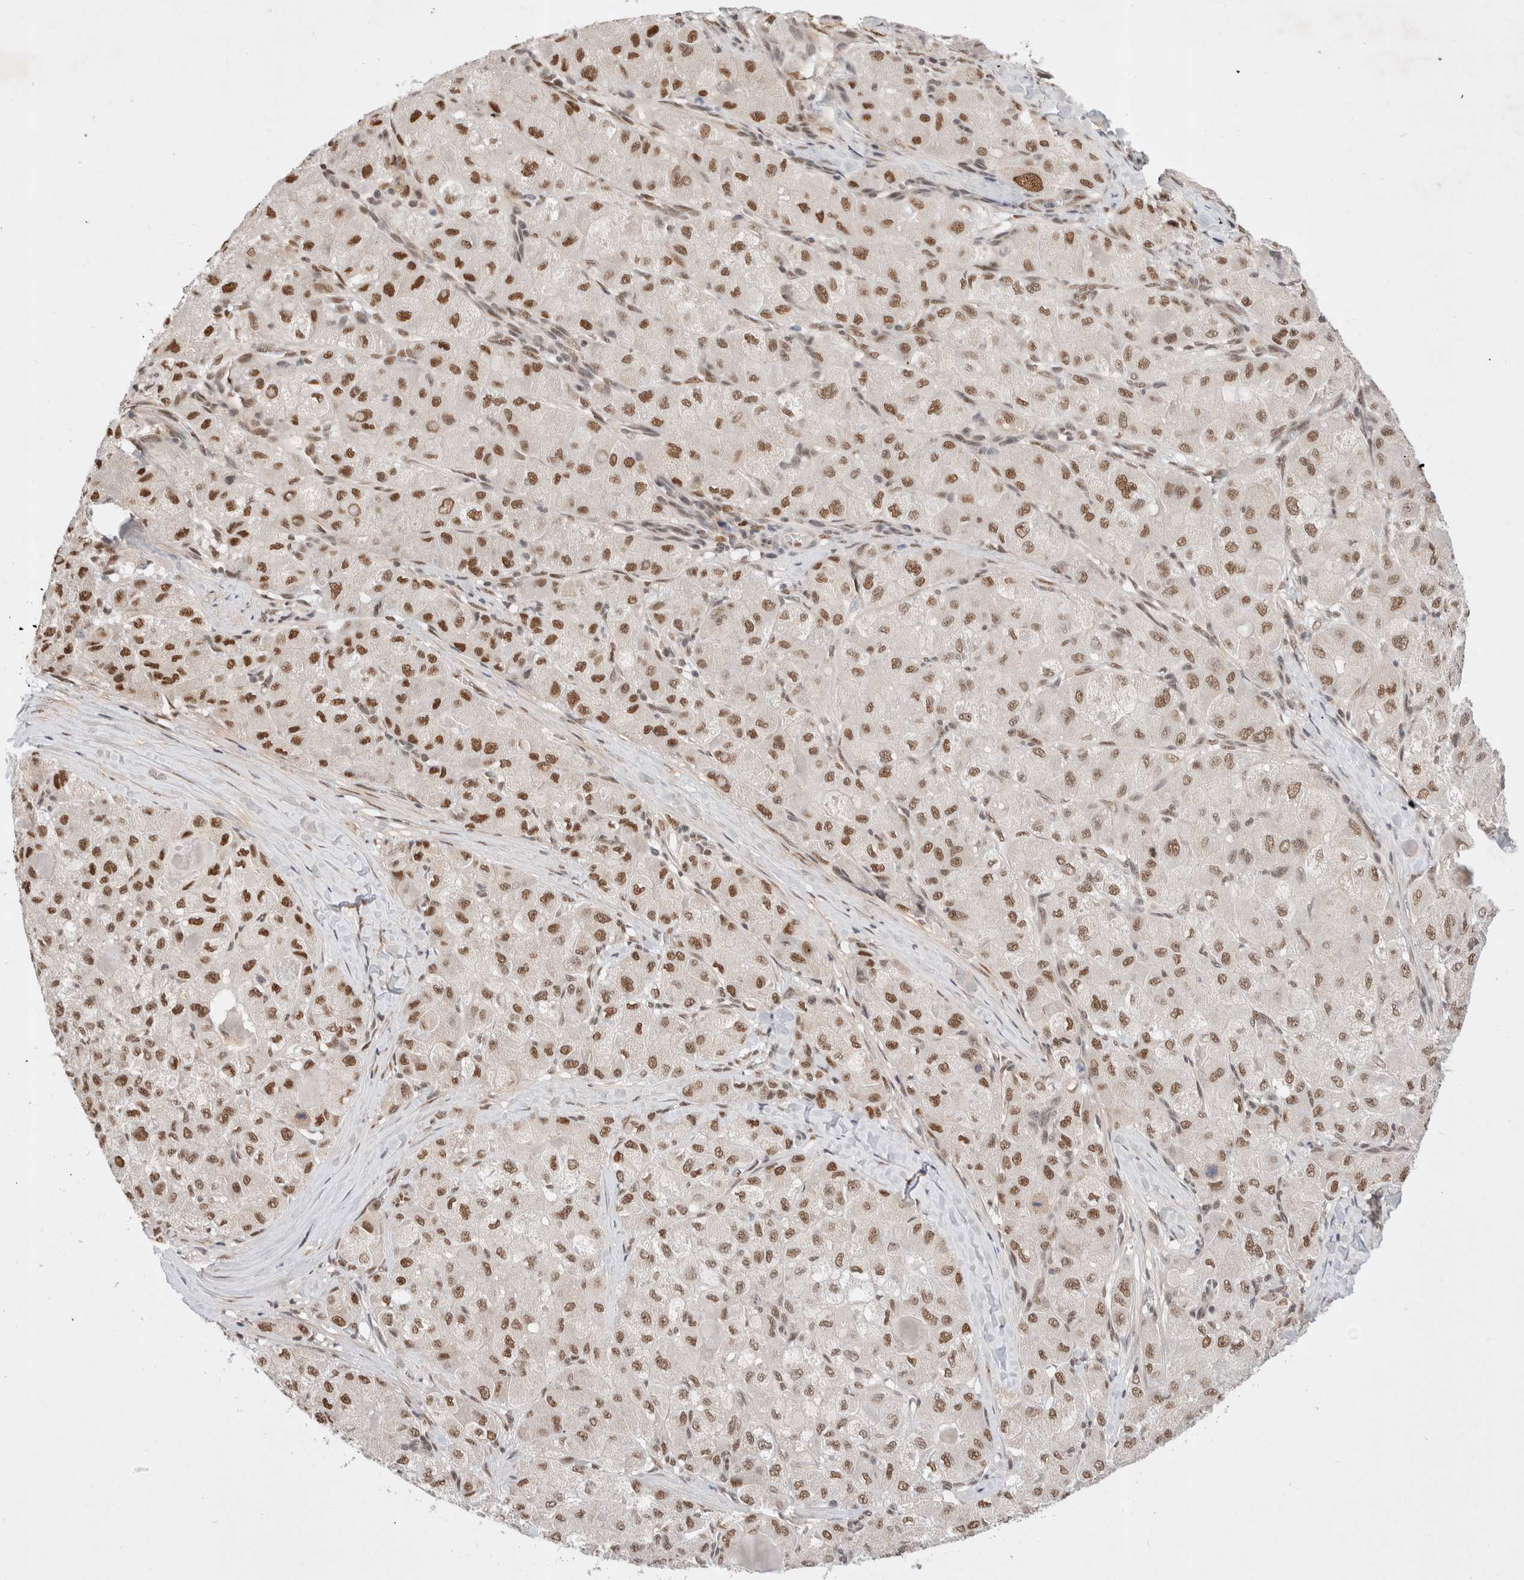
{"staining": {"intensity": "moderate", "quantity": "25%-75%", "location": "nuclear"}, "tissue": "liver cancer", "cell_type": "Tumor cells", "image_type": "cancer", "snomed": [{"axis": "morphology", "description": "Carcinoma, Hepatocellular, NOS"}, {"axis": "topography", "description": "Liver"}], "caption": "This image displays IHC staining of hepatocellular carcinoma (liver), with medium moderate nuclear positivity in about 25%-75% of tumor cells.", "gene": "GTF2I", "patient": {"sex": "male", "age": 80}}